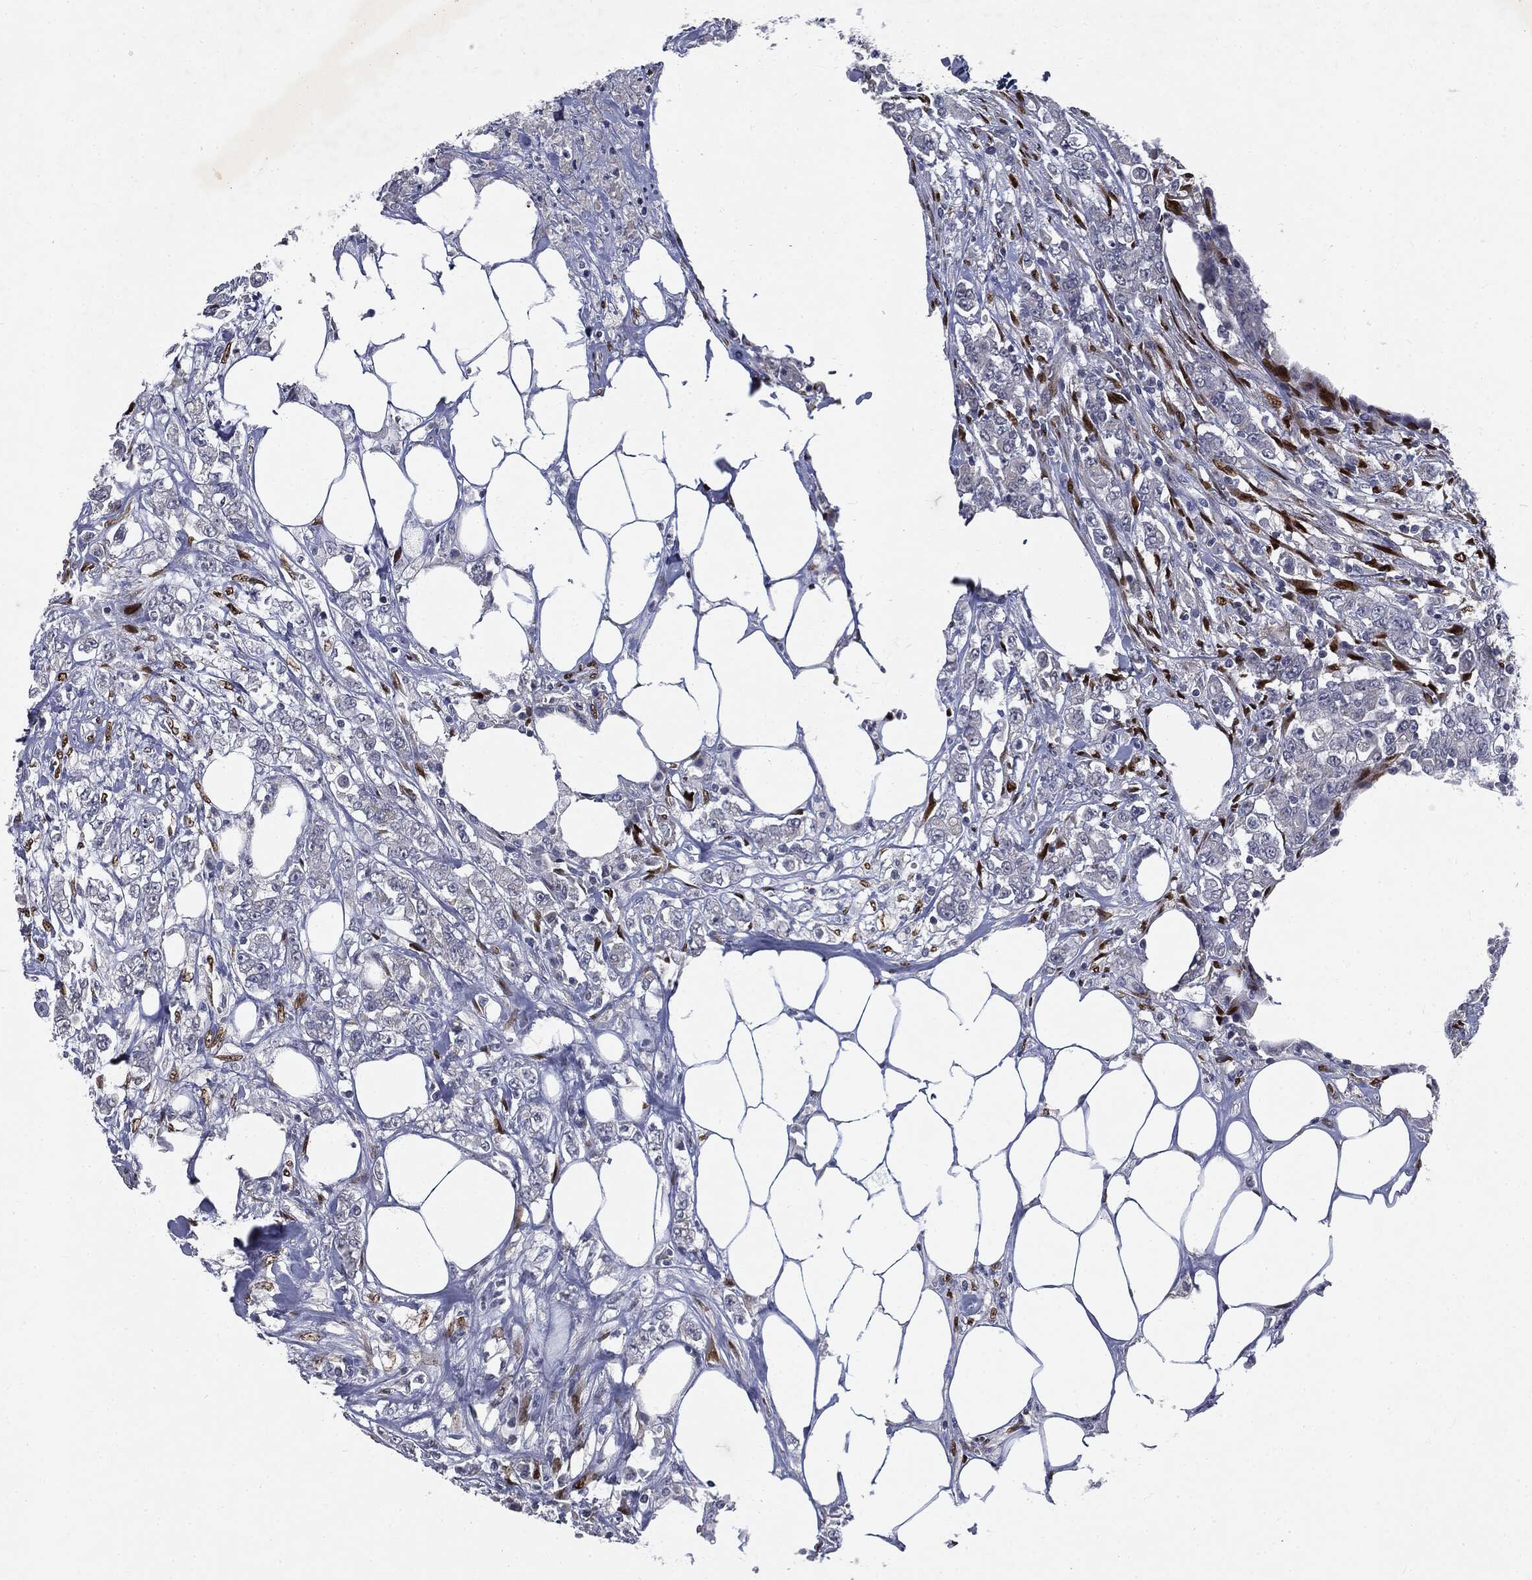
{"staining": {"intensity": "negative", "quantity": "none", "location": "none"}, "tissue": "colorectal cancer", "cell_type": "Tumor cells", "image_type": "cancer", "snomed": [{"axis": "morphology", "description": "Adenocarcinoma, NOS"}, {"axis": "topography", "description": "Colon"}], "caption": "Immunohistochemistry (IHC) image of neoplastic tissue: human colorectal cancer (adenocarcinoma) stained with DAB (3,3'-diaminobenzidine) exhibits no significant protein staining in tumor cells. (DAB (3,3'-diaminobenzidine) immunohistochemistry (IHC), high magnification).", "gene": "CASD1", "patient": {"sex": "female", "age": 48}}